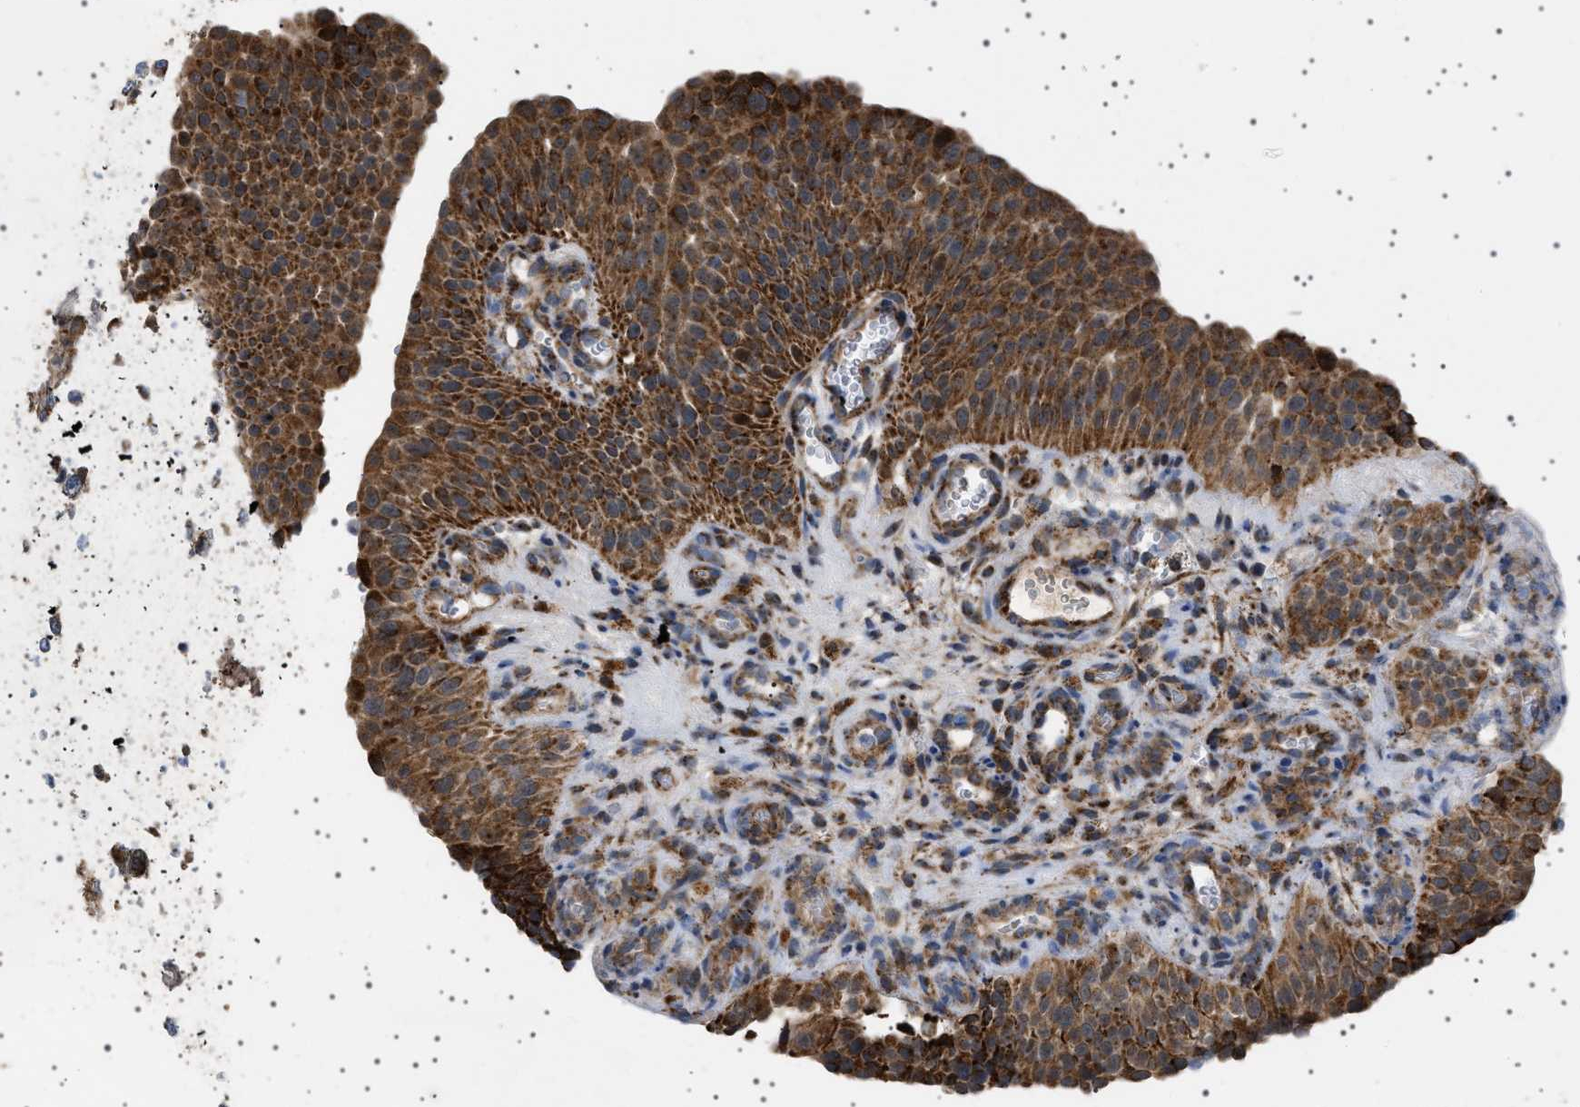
{"staining": {"intensity": "strong", "quantity": ">75%", "location": "cytoplasmic/membranous"}, "tissue": "urothelial cancer", "cell_type": "Tumor cells", "image_type": "cancer", "snomed": [{"axis": "morphology", "description": "Urothelial carcinoma, Low grade"}, {"axis": "morphology", "description": "Urothelial carcinoma, High grade"}, {"axis": "topography", "description": "Urinary bladder"}], "caption": "DAB (3,3'-diaminobenzidine) immunohistochemical staining of urothelial cancer shows strong cytoplasmic/membranous protein expression in approximately >75% of tumor cells.", "gene": "UBXN8", "patient": {"sex": "male", "age": 35}}